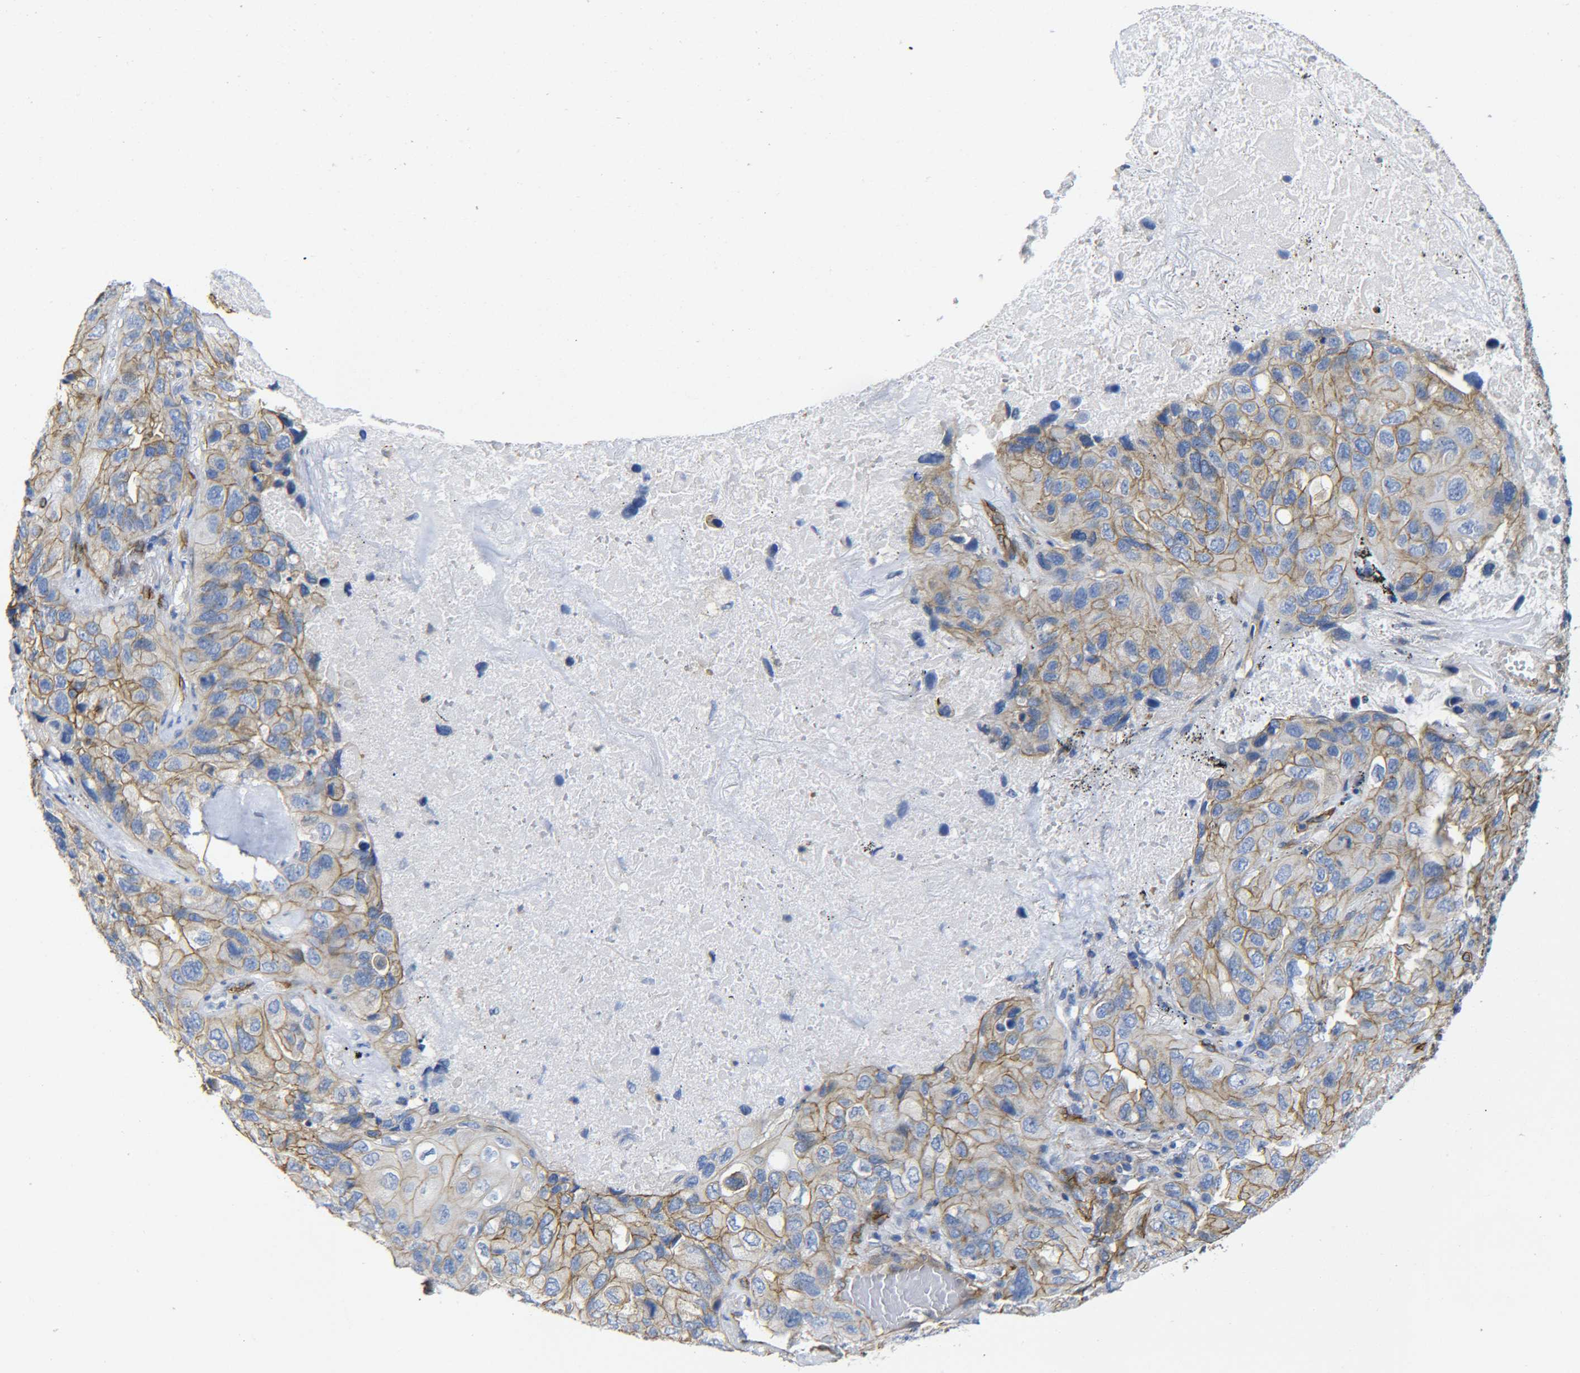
{"staining": {"intensity": "moderate", "quantity": ">75%", "location": "cytoplasmic/membranous"}, "tissue": "lung cancer", "cell_type": "Tumor cells", "image_type": "cancer", "snomed": [{"axis": "morphology", "description": "Squamous cell carcinoma, NOS"}, {"axis": "topography", "description": "Lung"}], "caption": "Protein expression analysis of squamous cell carcinoma (lung) reveals moderate cytoplasmic/membranous positivity in approximately >75% of tumor cells. (Brightfield microscopy of DAB IHC at high magnification).", "gene": "SPTBN1", "patient": {"sex": "female", "age": 73}}